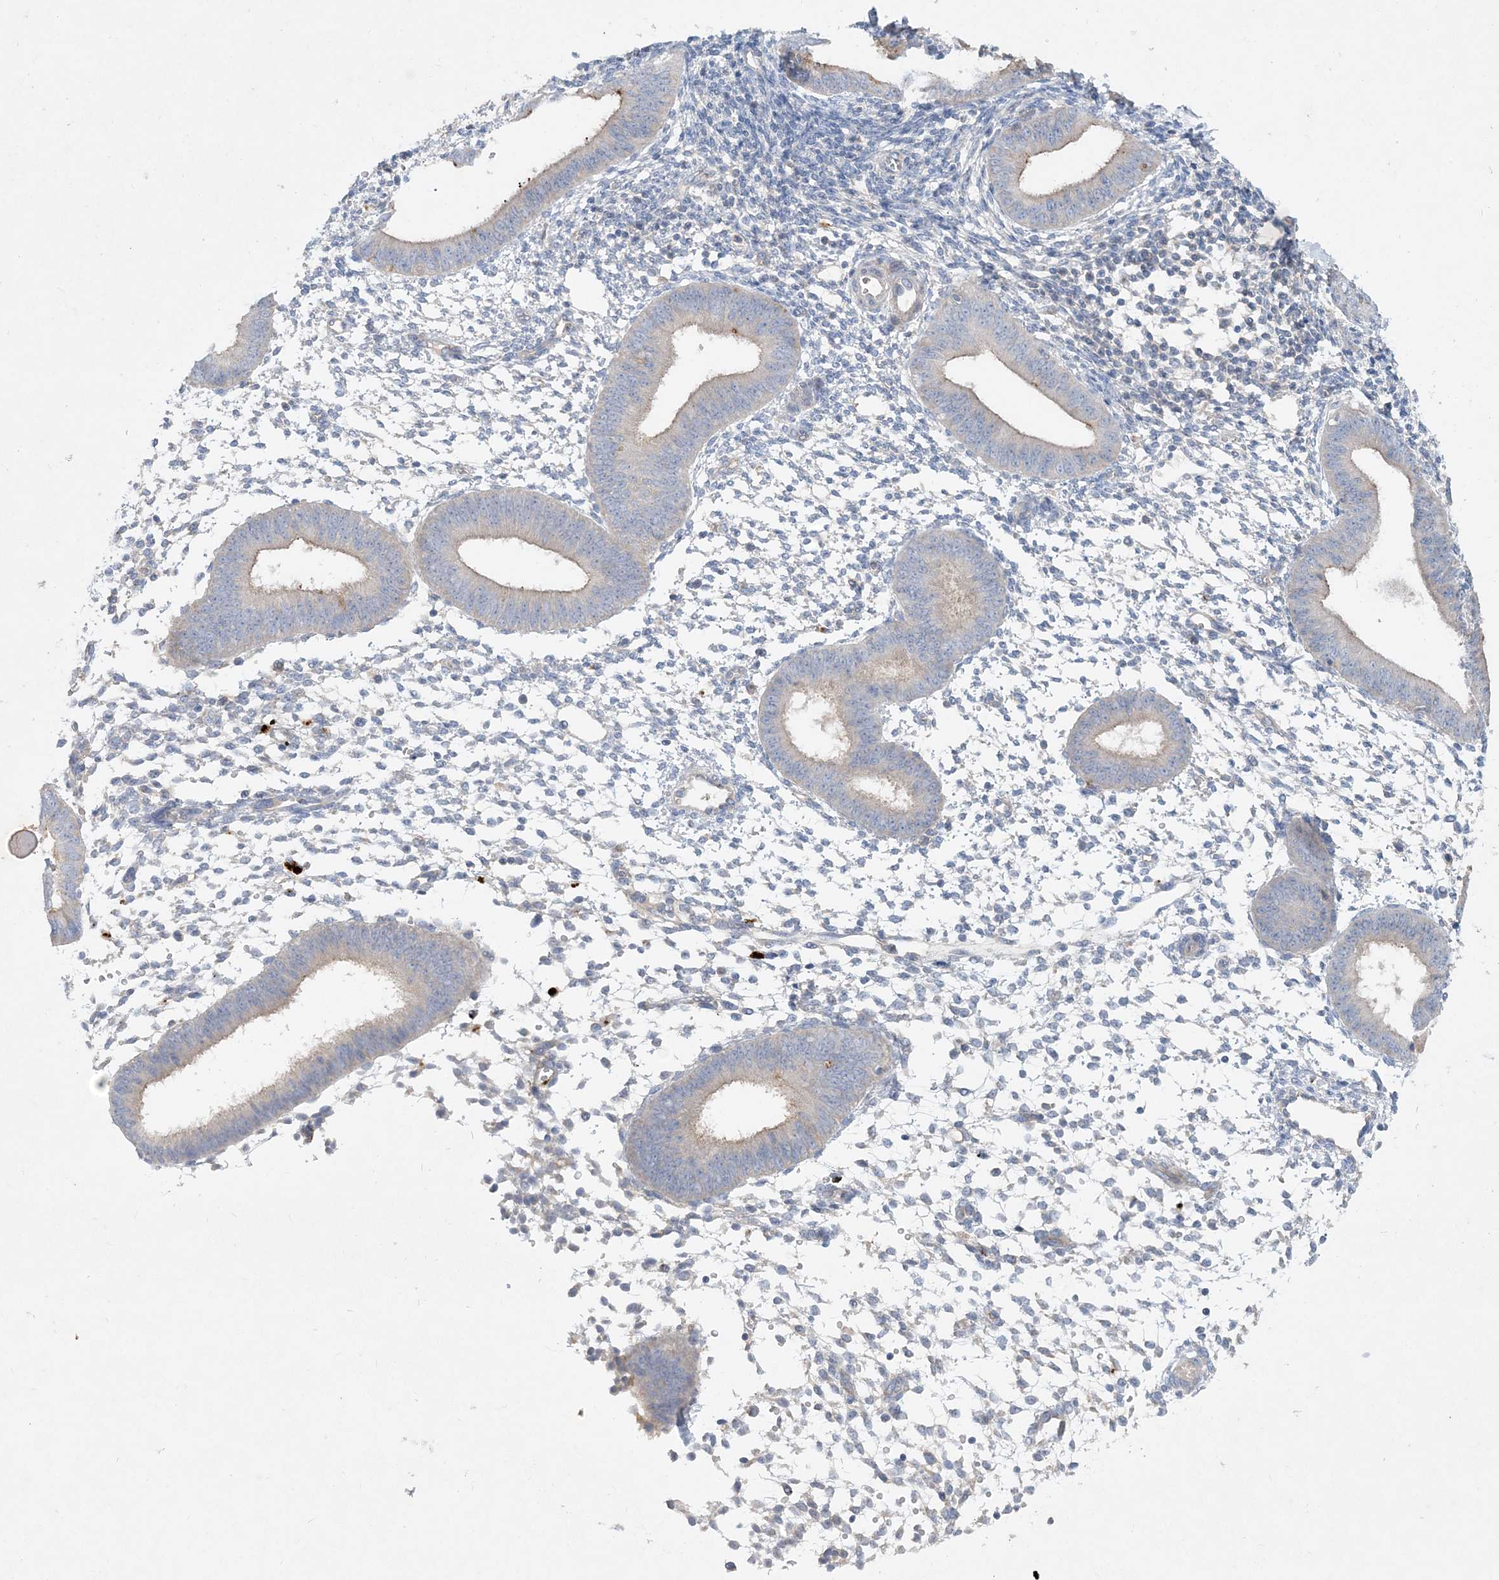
{"staining": {"intensity": "negative", "quantity": "none", "location": "none"}, "tissue": "endometrium", "cell_type": "Cells in endometrial stroma", "image_type": "normal", "snomed": [{"axis": "morphology", "description": "Normal tissue, NOS"}, {"axis": "topography", "description": "Uterus"}, {"axis": "topography", "description": "Endometrium"}], "caption": "Immunohistochemistry (IHC) image of benign endometrium: endometrium stained with DAB (3,3'-diaminobenzidine) displays no significant protein staining in cells in endometrial stroma. (Stains: DAB (3,3'-diaminobenzidine) immunohistochemistry (IHC) with hematoxylin counter stain, Microscopy: brightfield microscopy at high magnification).", "gene": "ADCK2", "patient": {"sex": "female", "age": 48}}